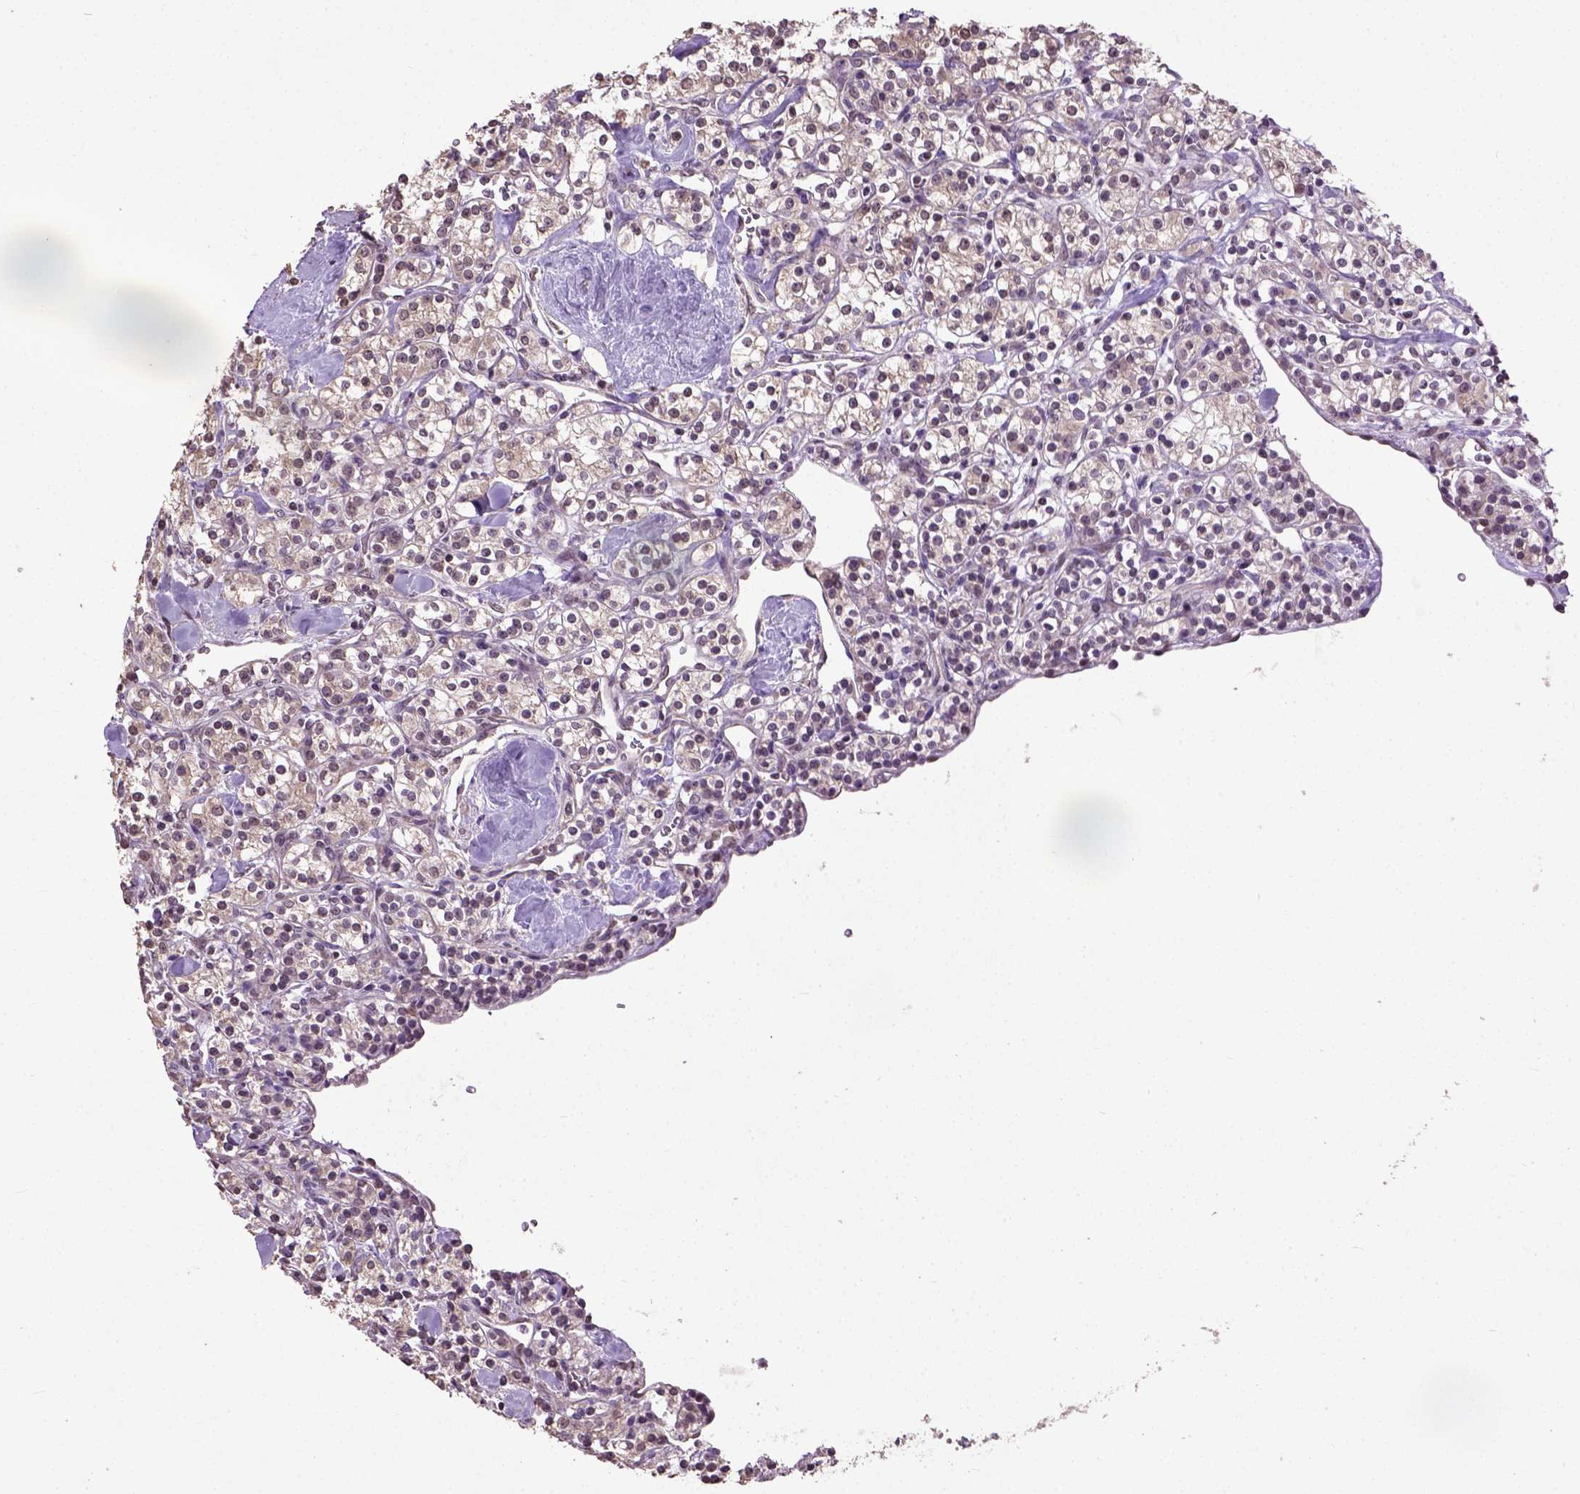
{"staining": {"intensity": "moderate", "quantity": "<25%", "location": "cytoplasmic/membranous,nuclear"}, "tissue": "renal cancer", "cell_type": "Tumor cells", "image_type": "cancer", "snomed": [{"axis": "morphology", "description": "Adenocarcinoma, NOS"}, {"axis": "topography", "description": "Kidney"}], "caption": "Moderate cytoplasmic/membranous and nuclear positivity is seen in approximately <25% of tumor cells in renal cancer (adenocarcinoma).", "gene": "UBA3", "patient": {"sex": "male", "age": 77}}